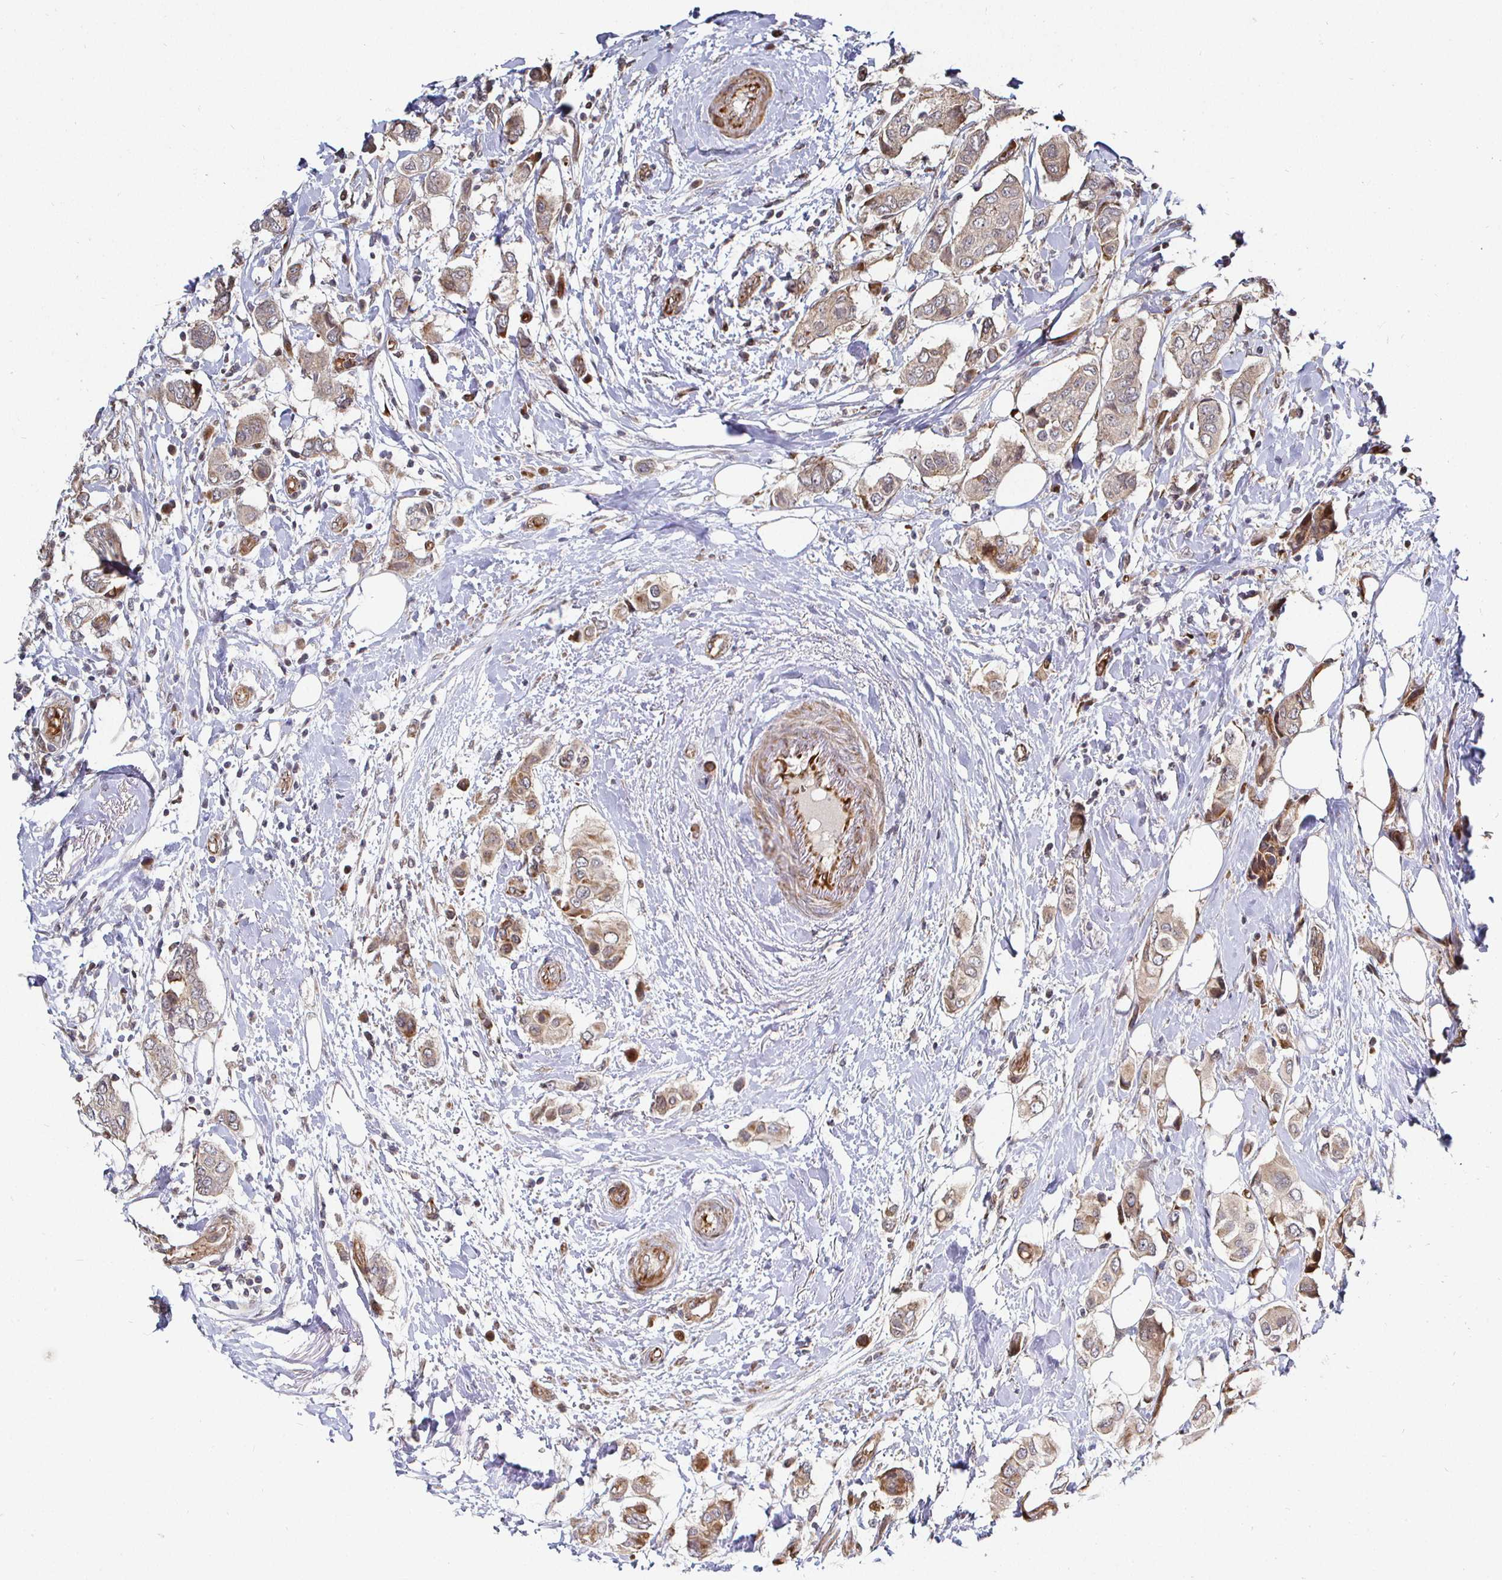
{"staining": {"intensity": "moderate", "quantity": ">75%", "location": "cytoplasmic/membranous"}, "tissue": "breast cancer", "cell_type": "Tumor cells", "image_type": "cancer", "snomed": [{"axis": "morphology", "description": "Lobular carcinoma"}, {"axis": "topography", "description": "Breast"}], "caption": "Immunohistochemistry (IHC) (DAB) staining of human lobular carcinoma (breast) exhibits moderate cytoplasmic/membranous protein expression in approximately >75% of tumor cells. (DAB (3,3'-diaminobenzidine) IHC with brightfield microscopy, high magnification).", "gene": "TBKBP1", "patient": {"sex": "female", "age": 51}}